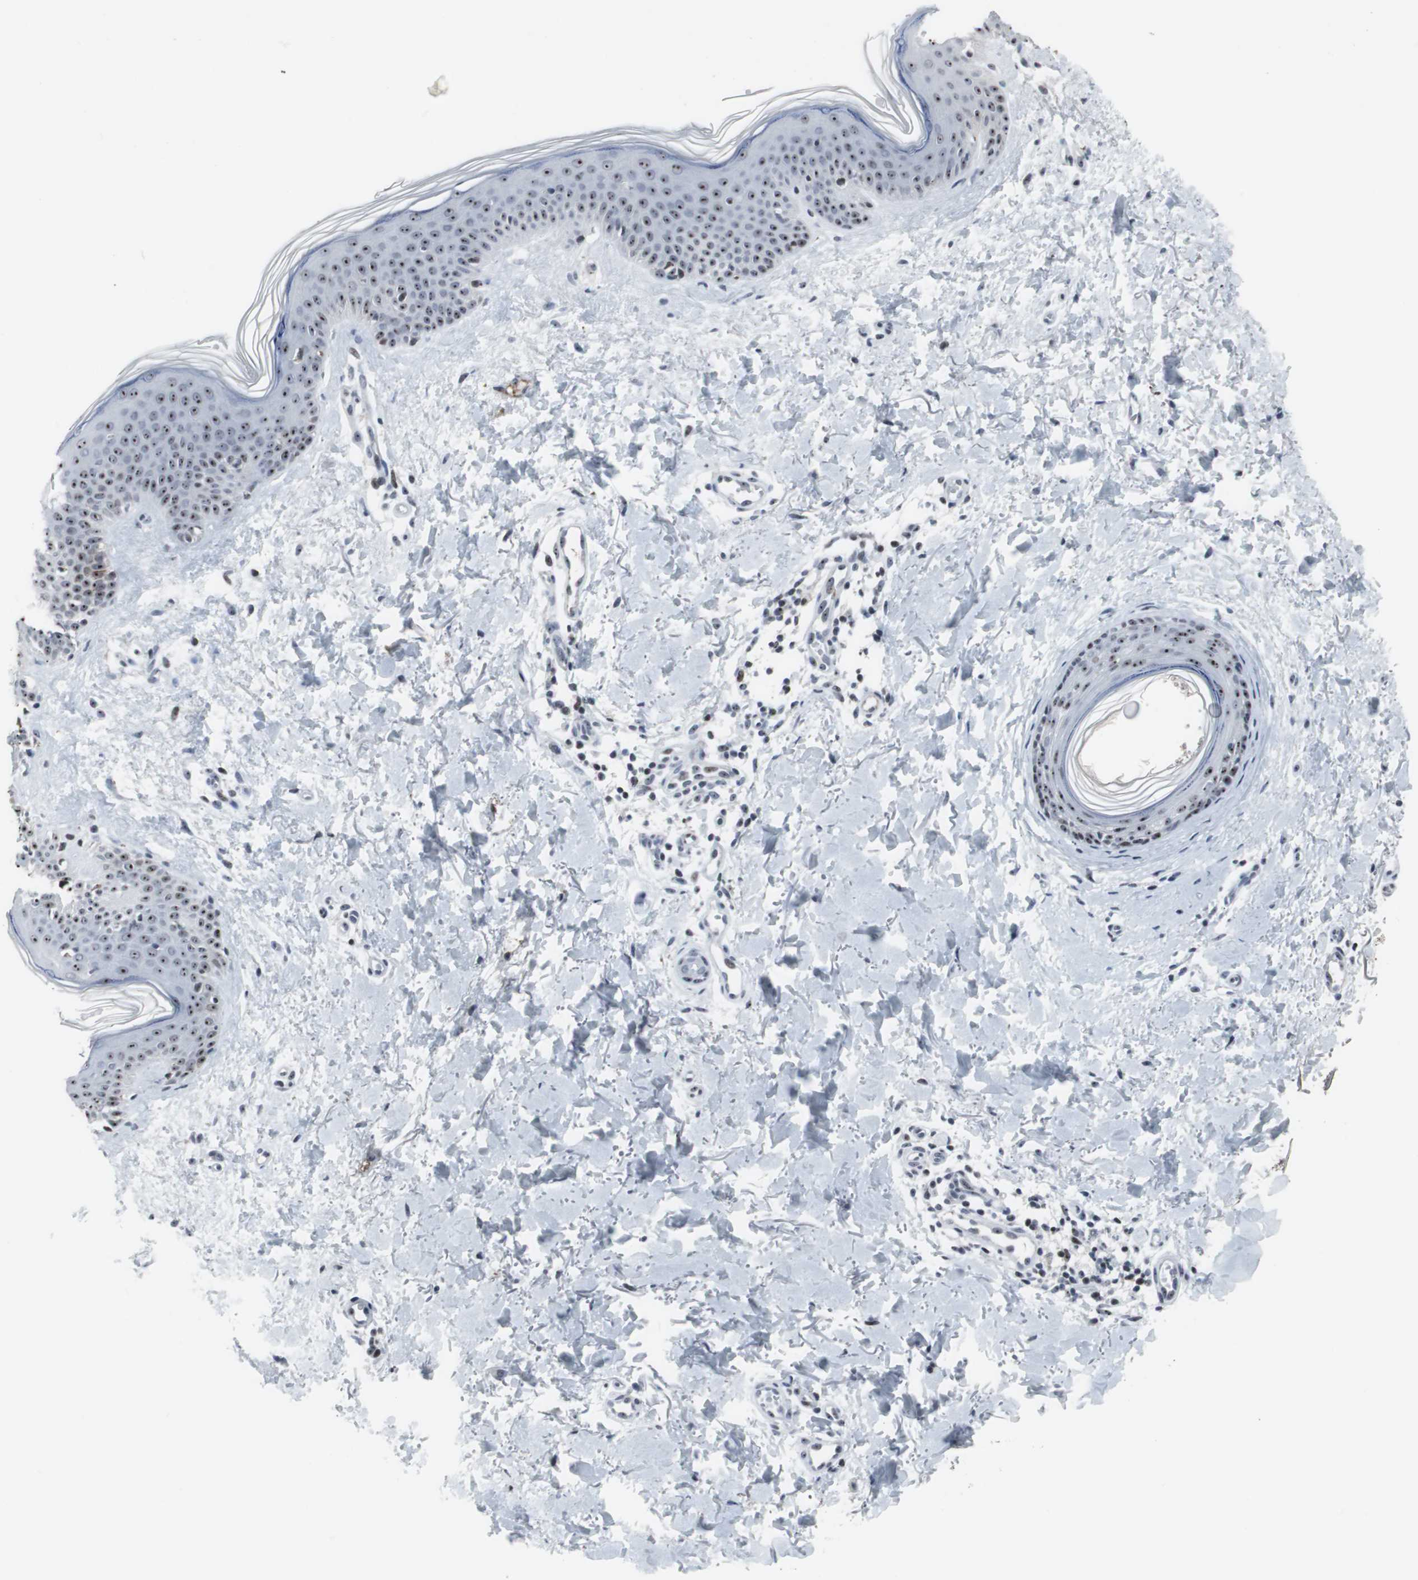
{"staining": {"intensity": "negative", "quantity": "none", "location": "none"}, "tissue": "skin", "cell_type": "Fibroblasts", "image_type": "normal", "snomed": [{"axis": "morphology", "description": "Normal tissue, NOS"}, {"axis": "topography", "description": "Skin"}], "caption": "Immunohistochemistry photomicrograph of unremarkable skin: human skin stained with DAB (3,3'-diaminobenzidine) shows no significant protein positivity in fibroblasts. (DAB (3,3'-diaminobenzidine) IHC, high magnification).", "gene": "DOK1", "patient": {"sex": "female", "age": 56}}